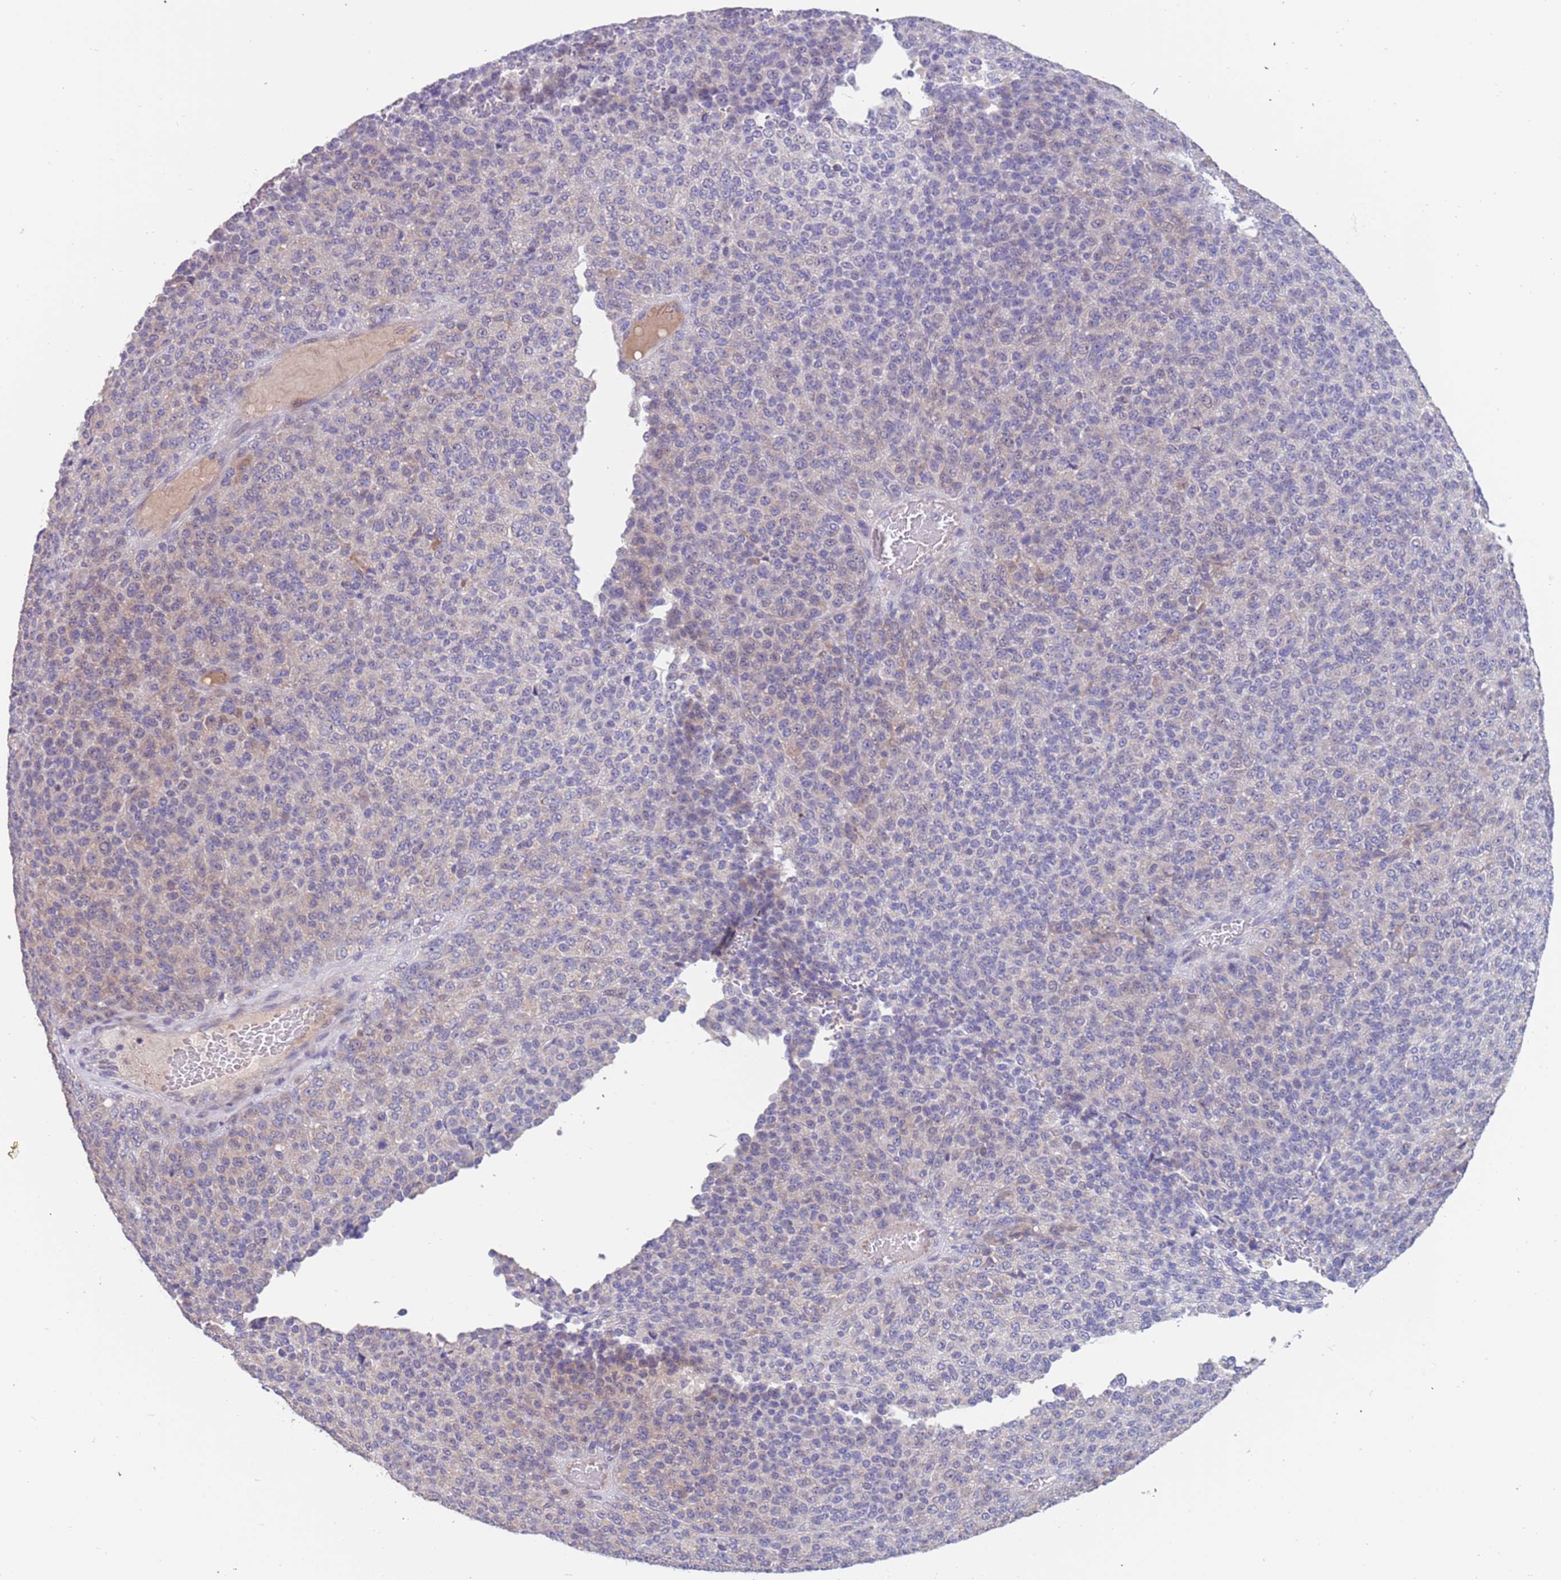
{"staining": {"intensity": "negative", "quantity": "none", "location": "none"}, "tissue": "melanoma", "cell_type": "Tumor cells", "image_type": "cancer", "snomed": [{"axis": "morphology", "description": "Malignant melanoma, Metastatic site"}, {"axis": "topography", "description": "Brain"}], "caption": "An immunohistochemistry (IHC) histopathology image of malignant melanoma (metastatic site) is shown. There is no staining in tumor cells of malignant melanoma (metastatic site).", "gene": "ZNF746", "patient": {"sex": "female", "age": 56}}